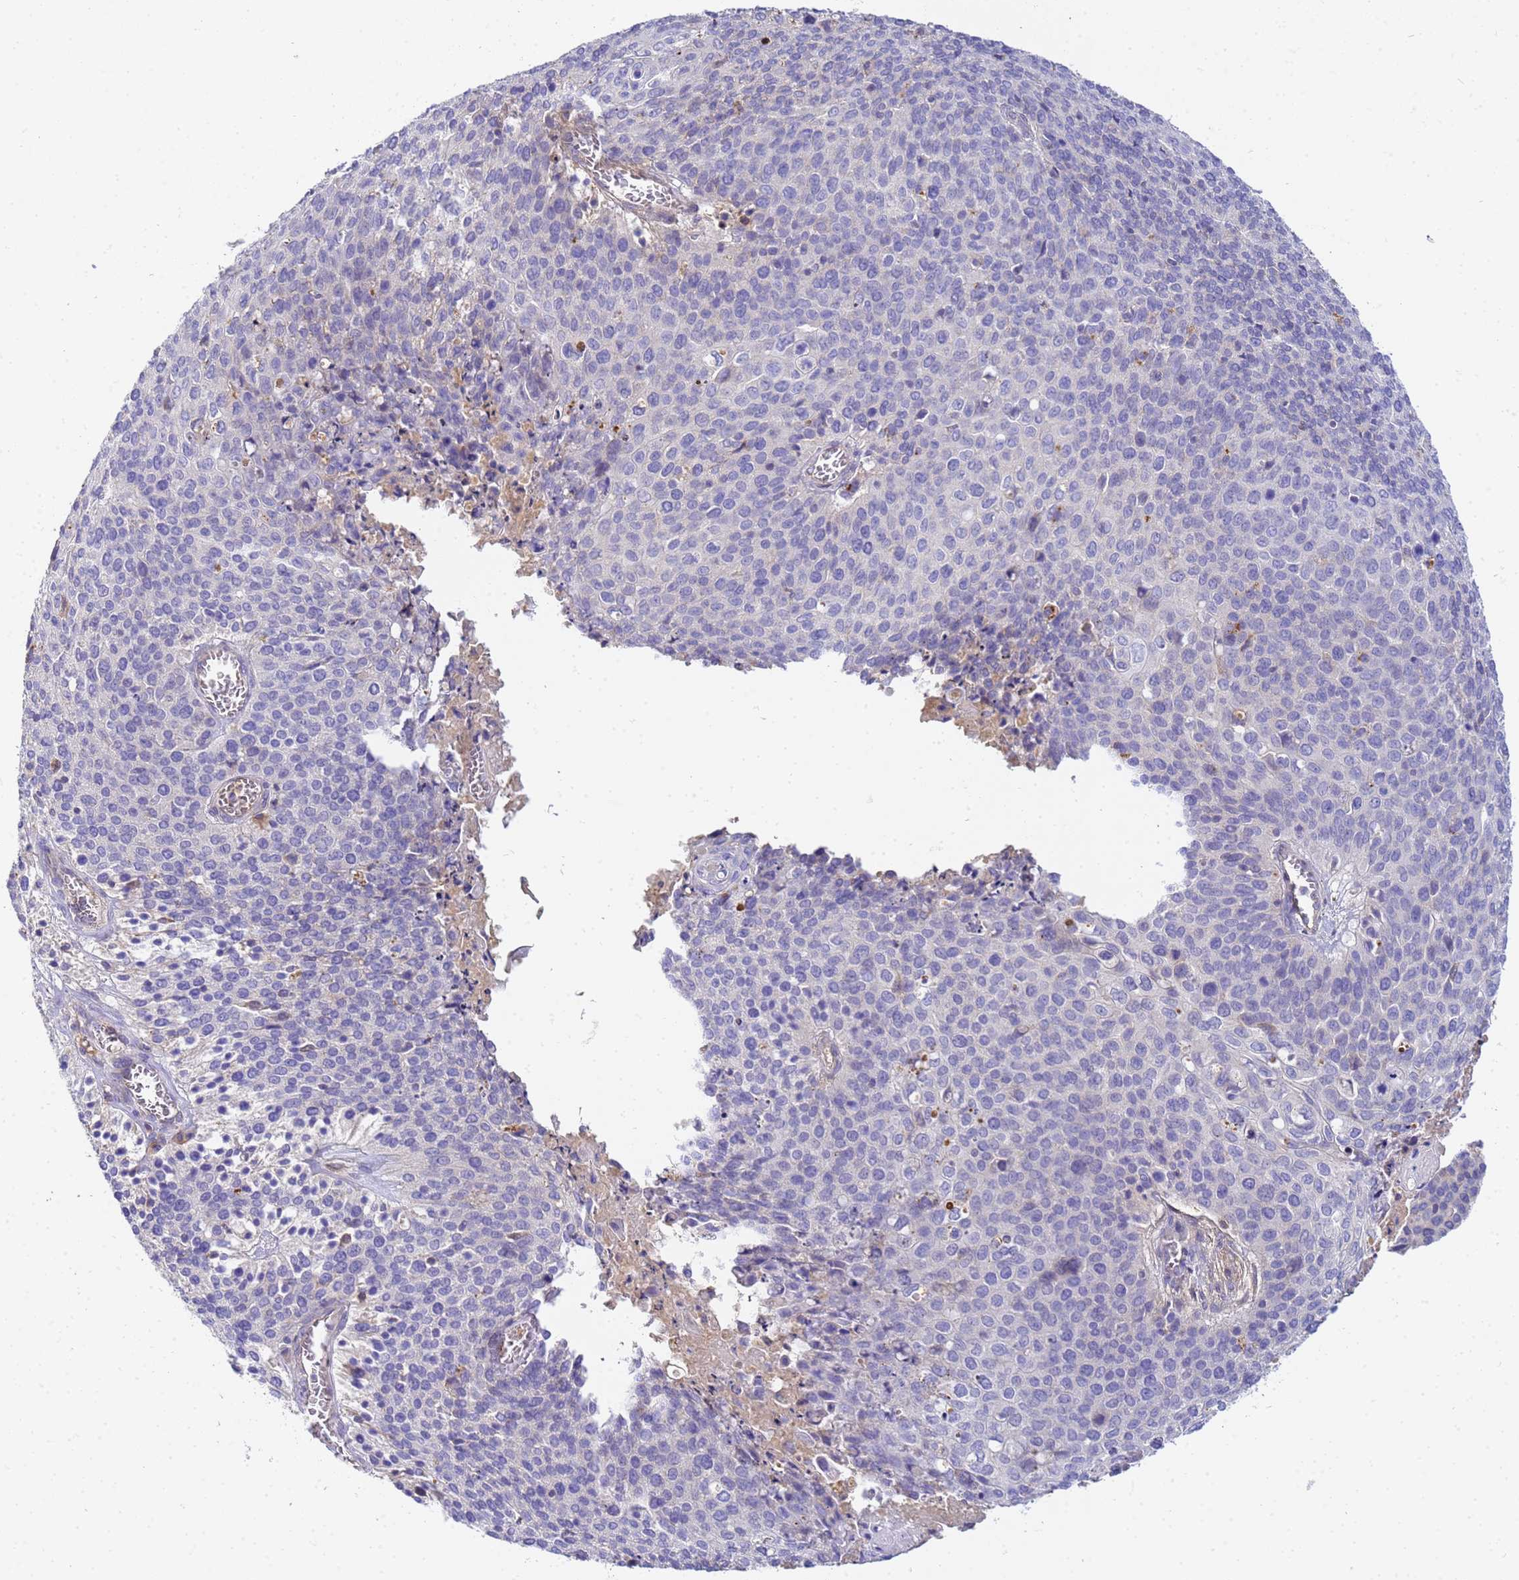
{"staining": {"intensity": "negative", "quantity": "none", "location": "none"}, "tissue": "cervical cancer", "cell_type": "Tumor cells", "image_type": "cancer", "snomed": [{"axis": "morphology", "description": "Squamous cell carcinoma, NOS"}, {"axis": "topography", "description": "Cervix"}], "caption": "Human cervical cancer stained for a protein using IHC reveals no expression in tumor cells.", "gene": "TBCD", "patient": {"sex": "female", "age": 39}}